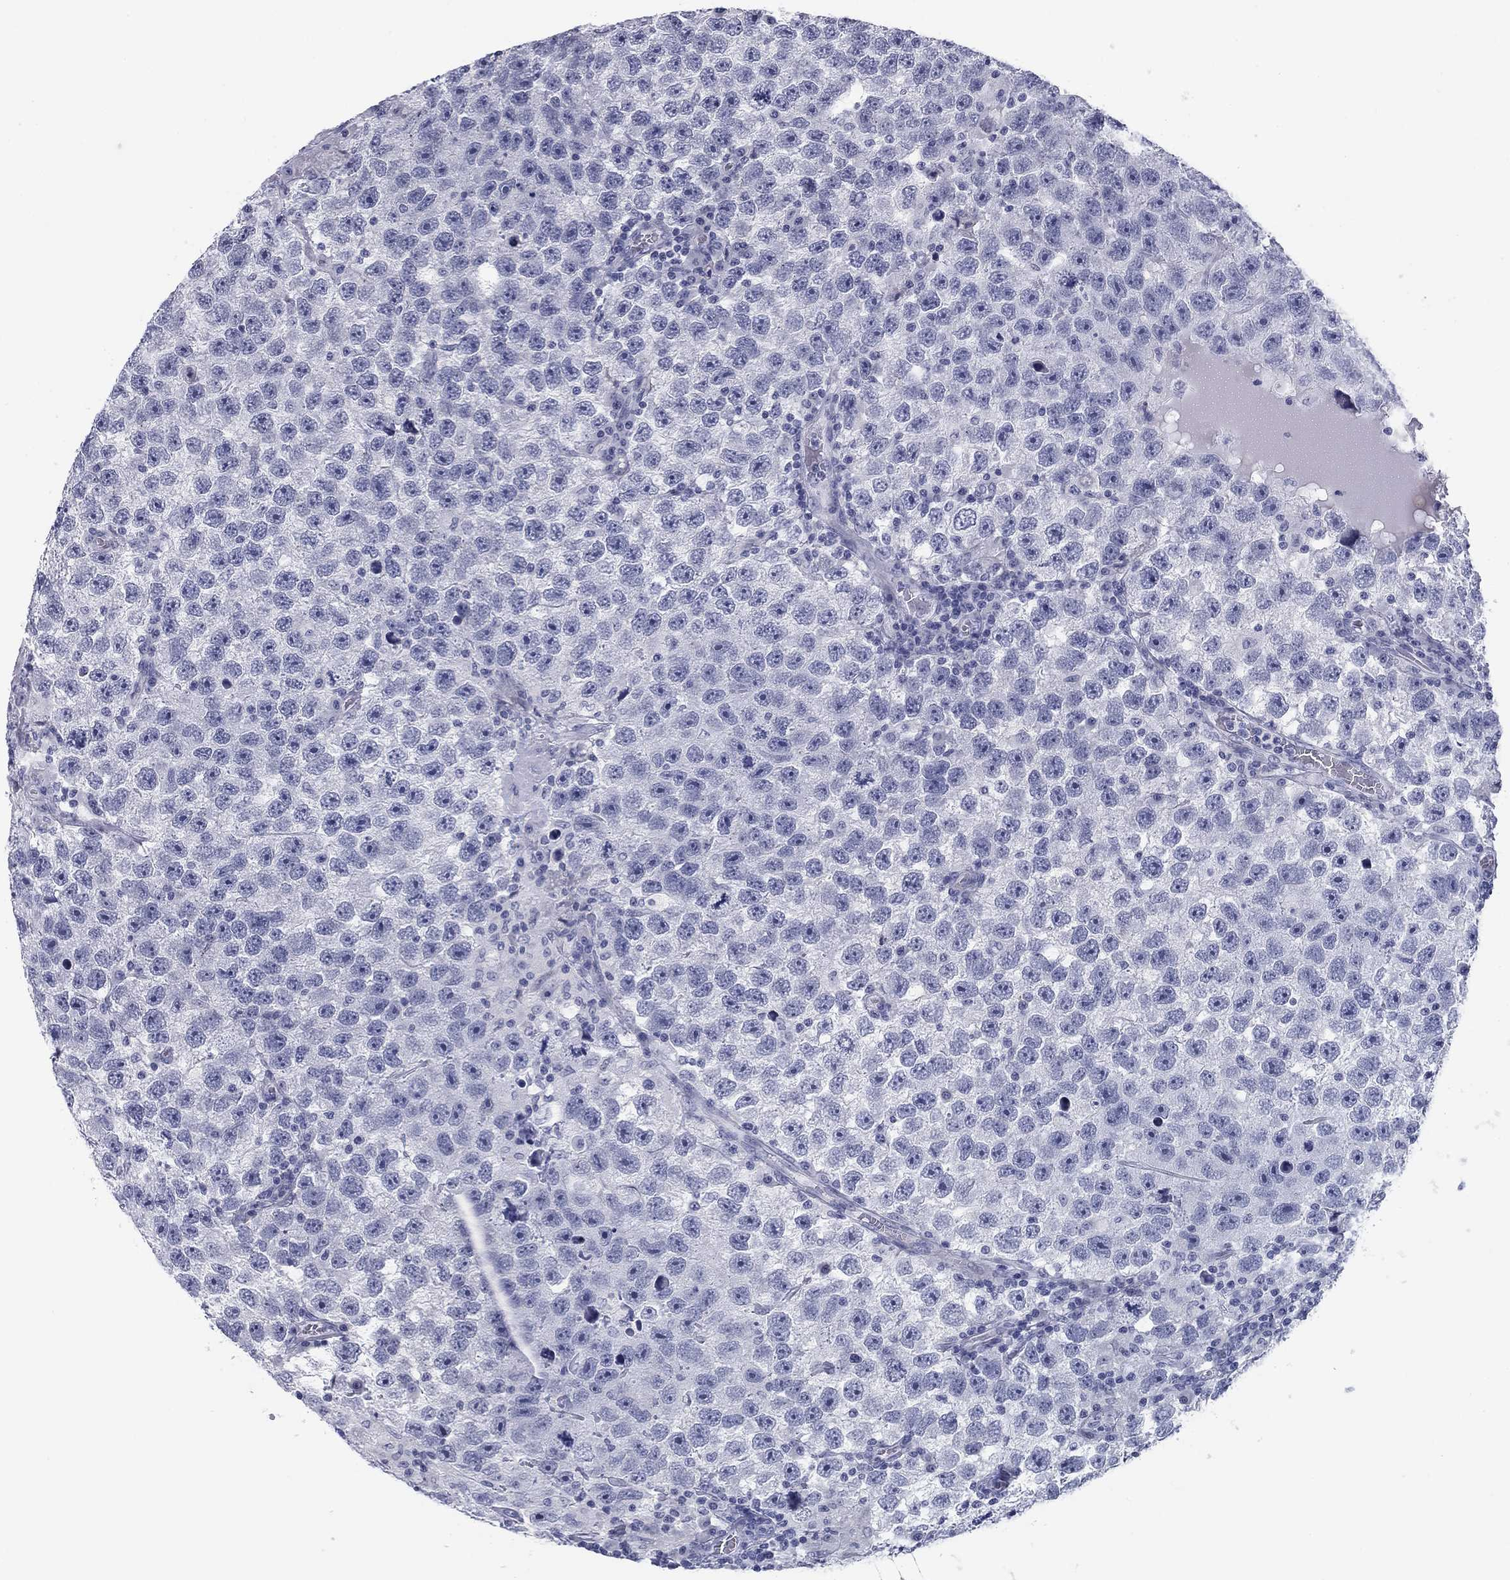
{"staining": {"intensity": "negative", "quantity": "none", "location": "none"}, "tissue": "testis cancer", "cell_type": "Tumor cells", "image_type": "cancer", "snomed": [{"axis": "morphology", "description": "Seminoma, NOS"}, {"axis": "topography", "description": "Testis"}], "caption": "A histopathology image of testis seminoma stained for a protein demonstrates no brown staining in tumor cells.", "gene": "PRPH", "patient": {"sex": "male", "age": 26}}